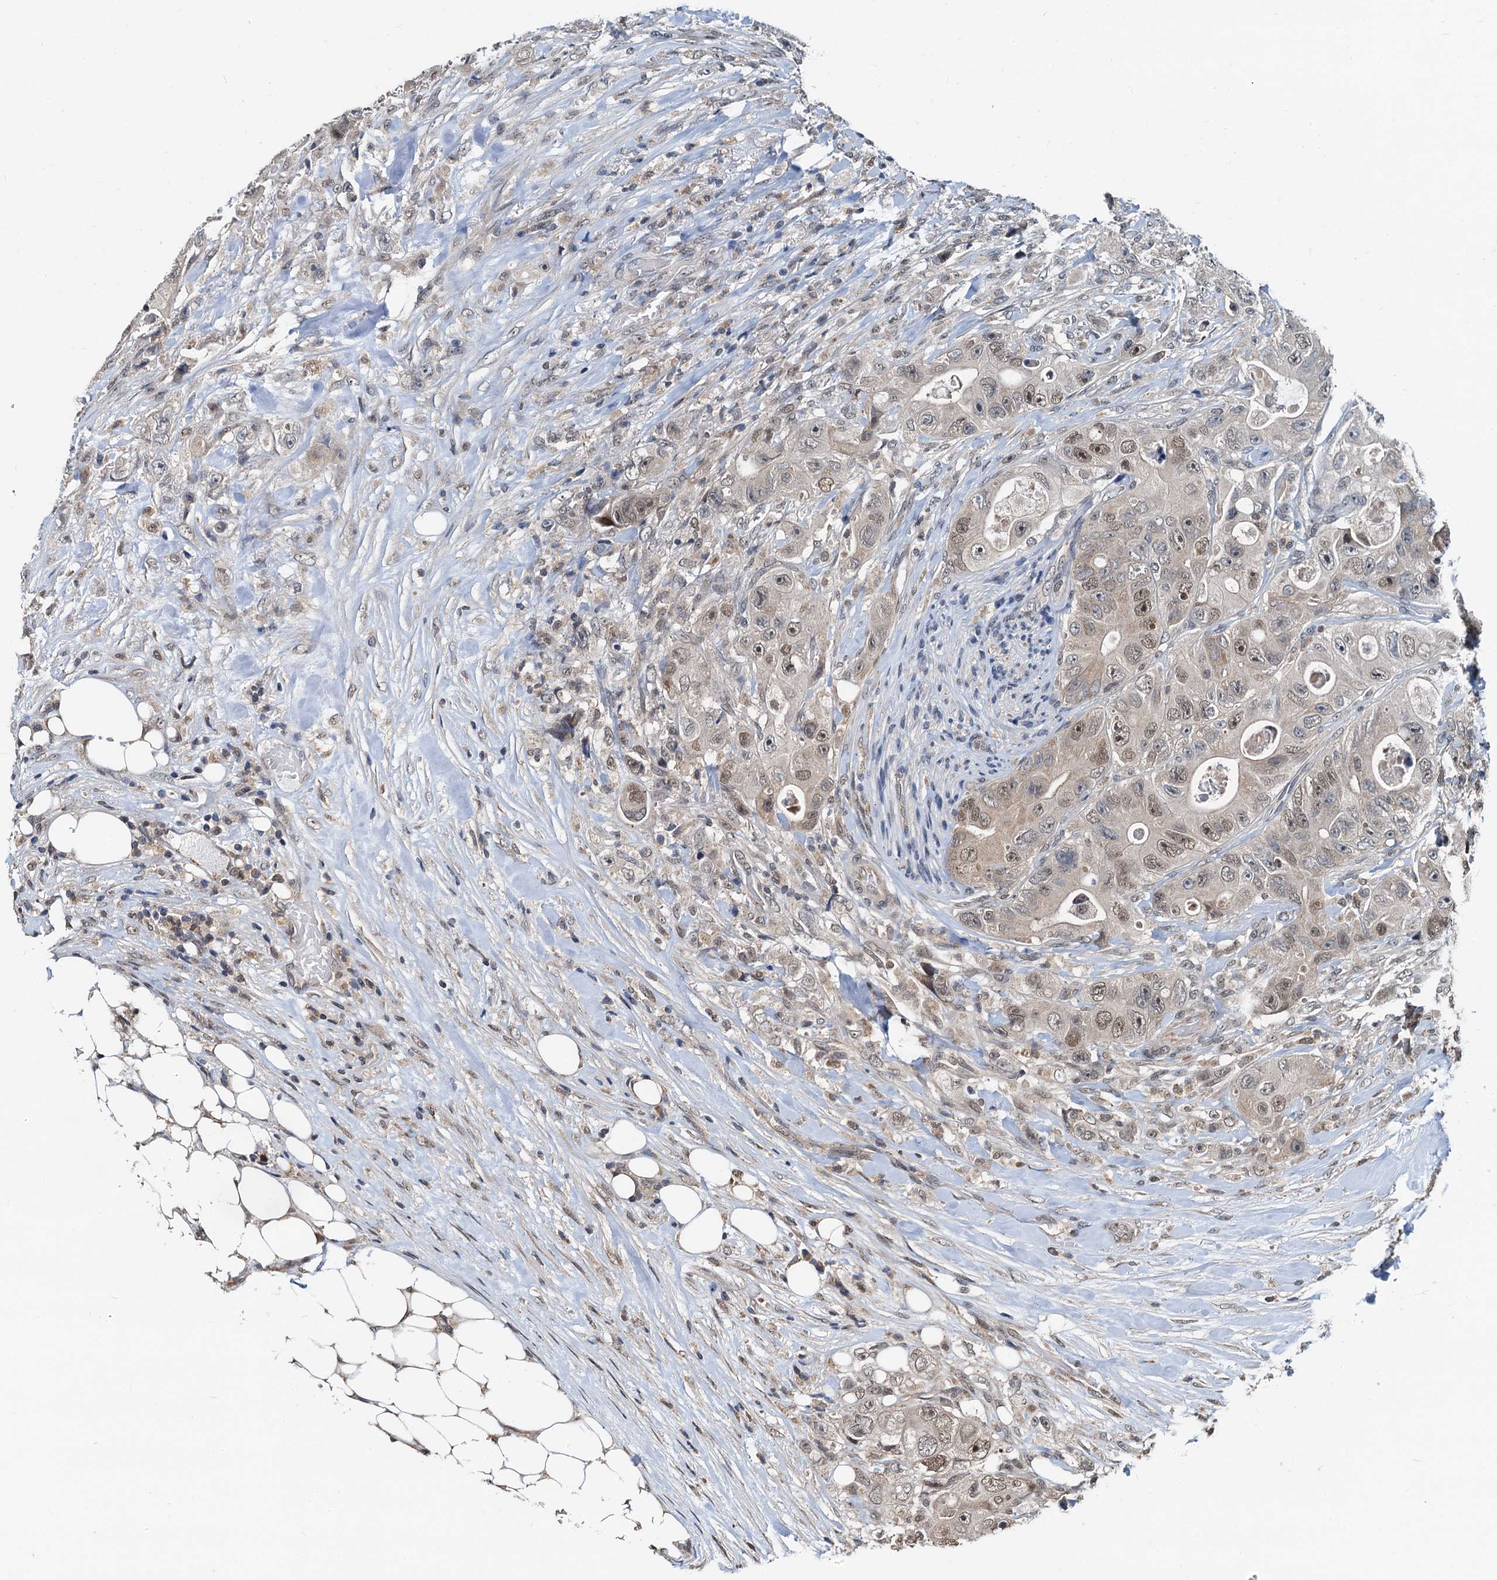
{"staining": {"intensity": "weak", "quantity": "25%-75%", "location": "cytoplasmic/membranous,nuclear"}, "tissue": "colorectal cancer", "cell_type": "Tumor cells", "image_type": "cancer", "snomed": [{"axis": "morphology", "description": "Adenocarcinoma, NOS"}, {"axis": "topography", "description": "Colon"}], "caption": "Immunohistochemical staining of colorectal cancer shows low levels of weak cytoplasmic/membranous and nuclear protein expression in approximately 25%-75% of tumor cells.", "gene": "MCMBP", "patient": {"sex": "female", "age": 46}}